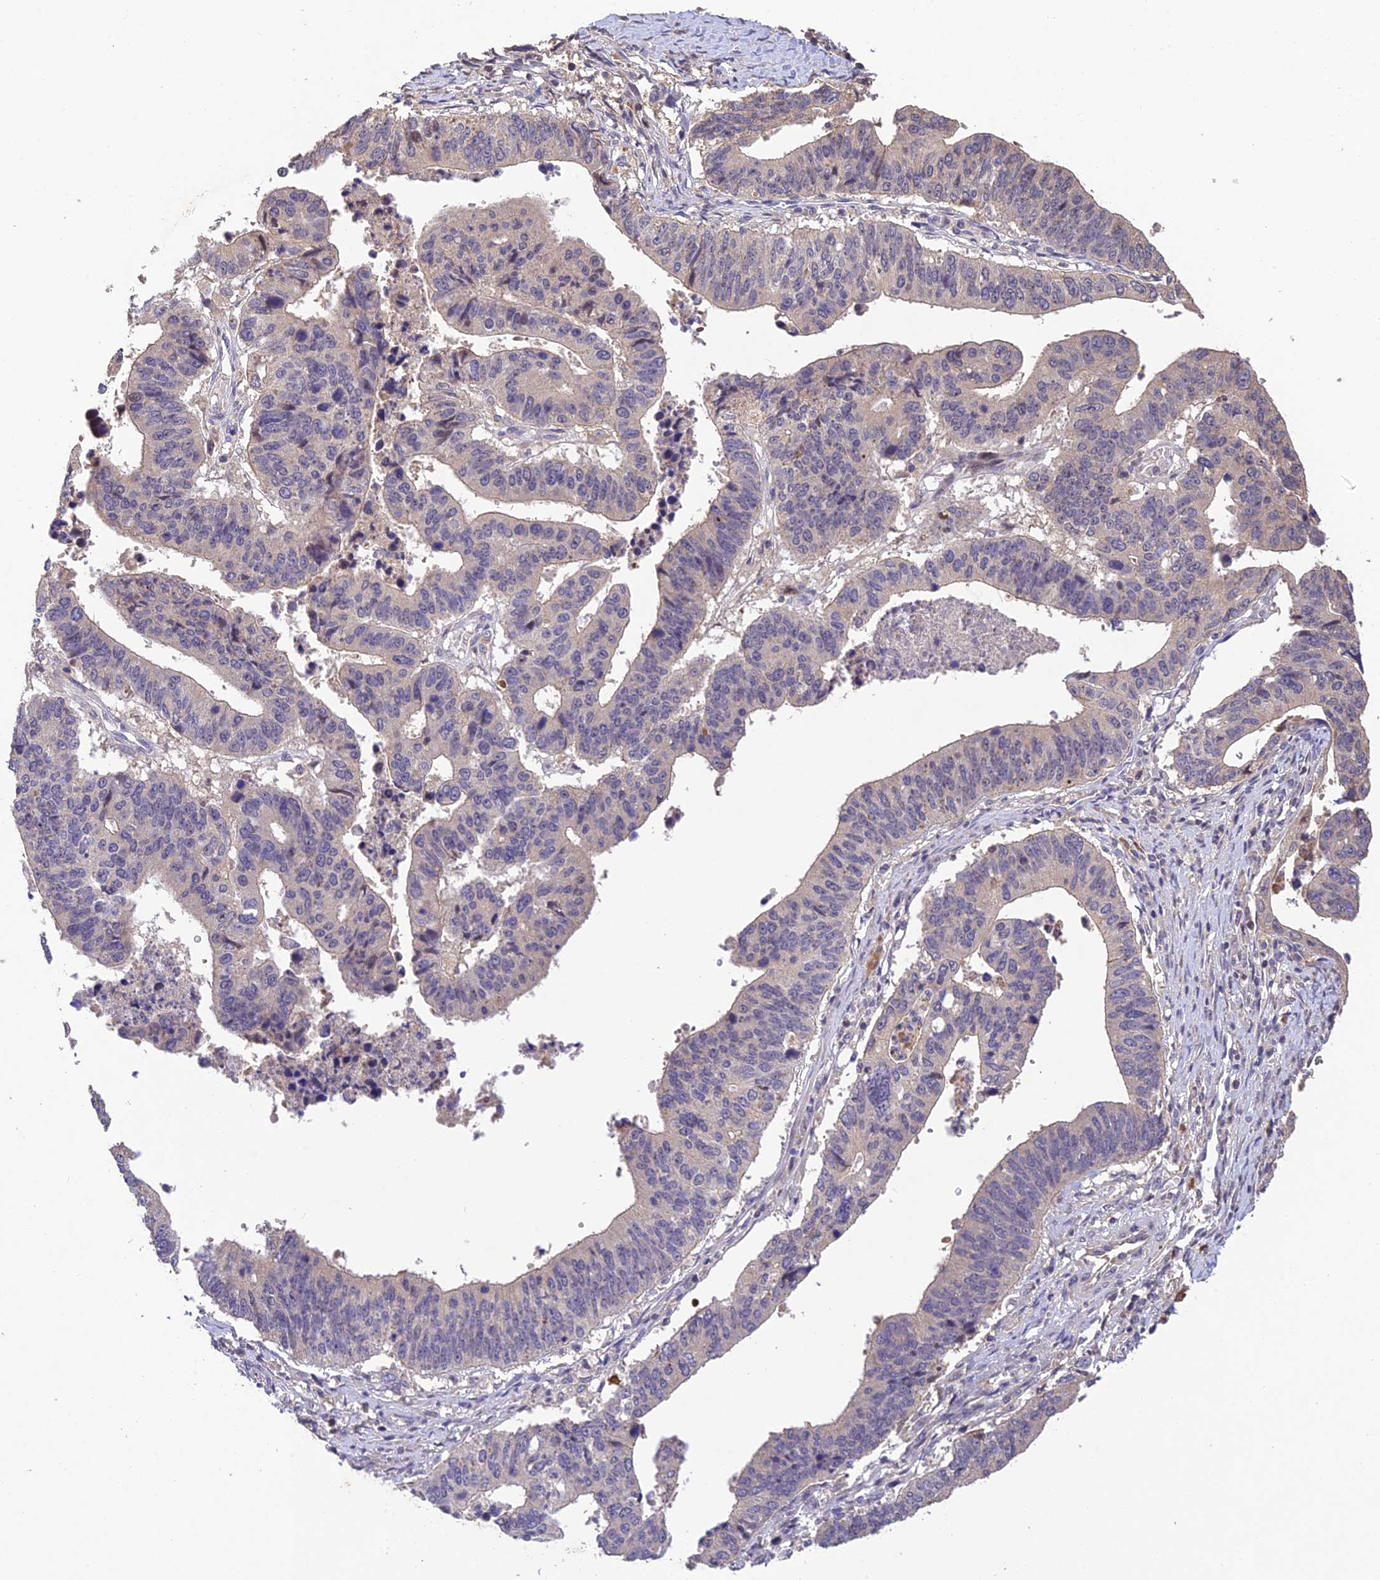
{"staining": {"intensity": "negative", "quantity": "none", "location": "none"}, "tissue": "stomach cancer", "cell_type": "Tumor cells", "image_type": "cancer", "snomed": [{"axis": "morphology", "description": "Adenocarcinoma, NOS"}, {"axis": "topography", "description": "Stomach"}], "caption": "IHC of stomach cancer exhibits no expression in tumor cells. (Stains: DAB (3,3'-diaminobenzidine) immunohistochemistry with hematoxylin counter stain, Microscopy: brightfield microscopy at high magnification).", "gene": "DENND5B", "patient": {"sex": "male", "age": 59}}